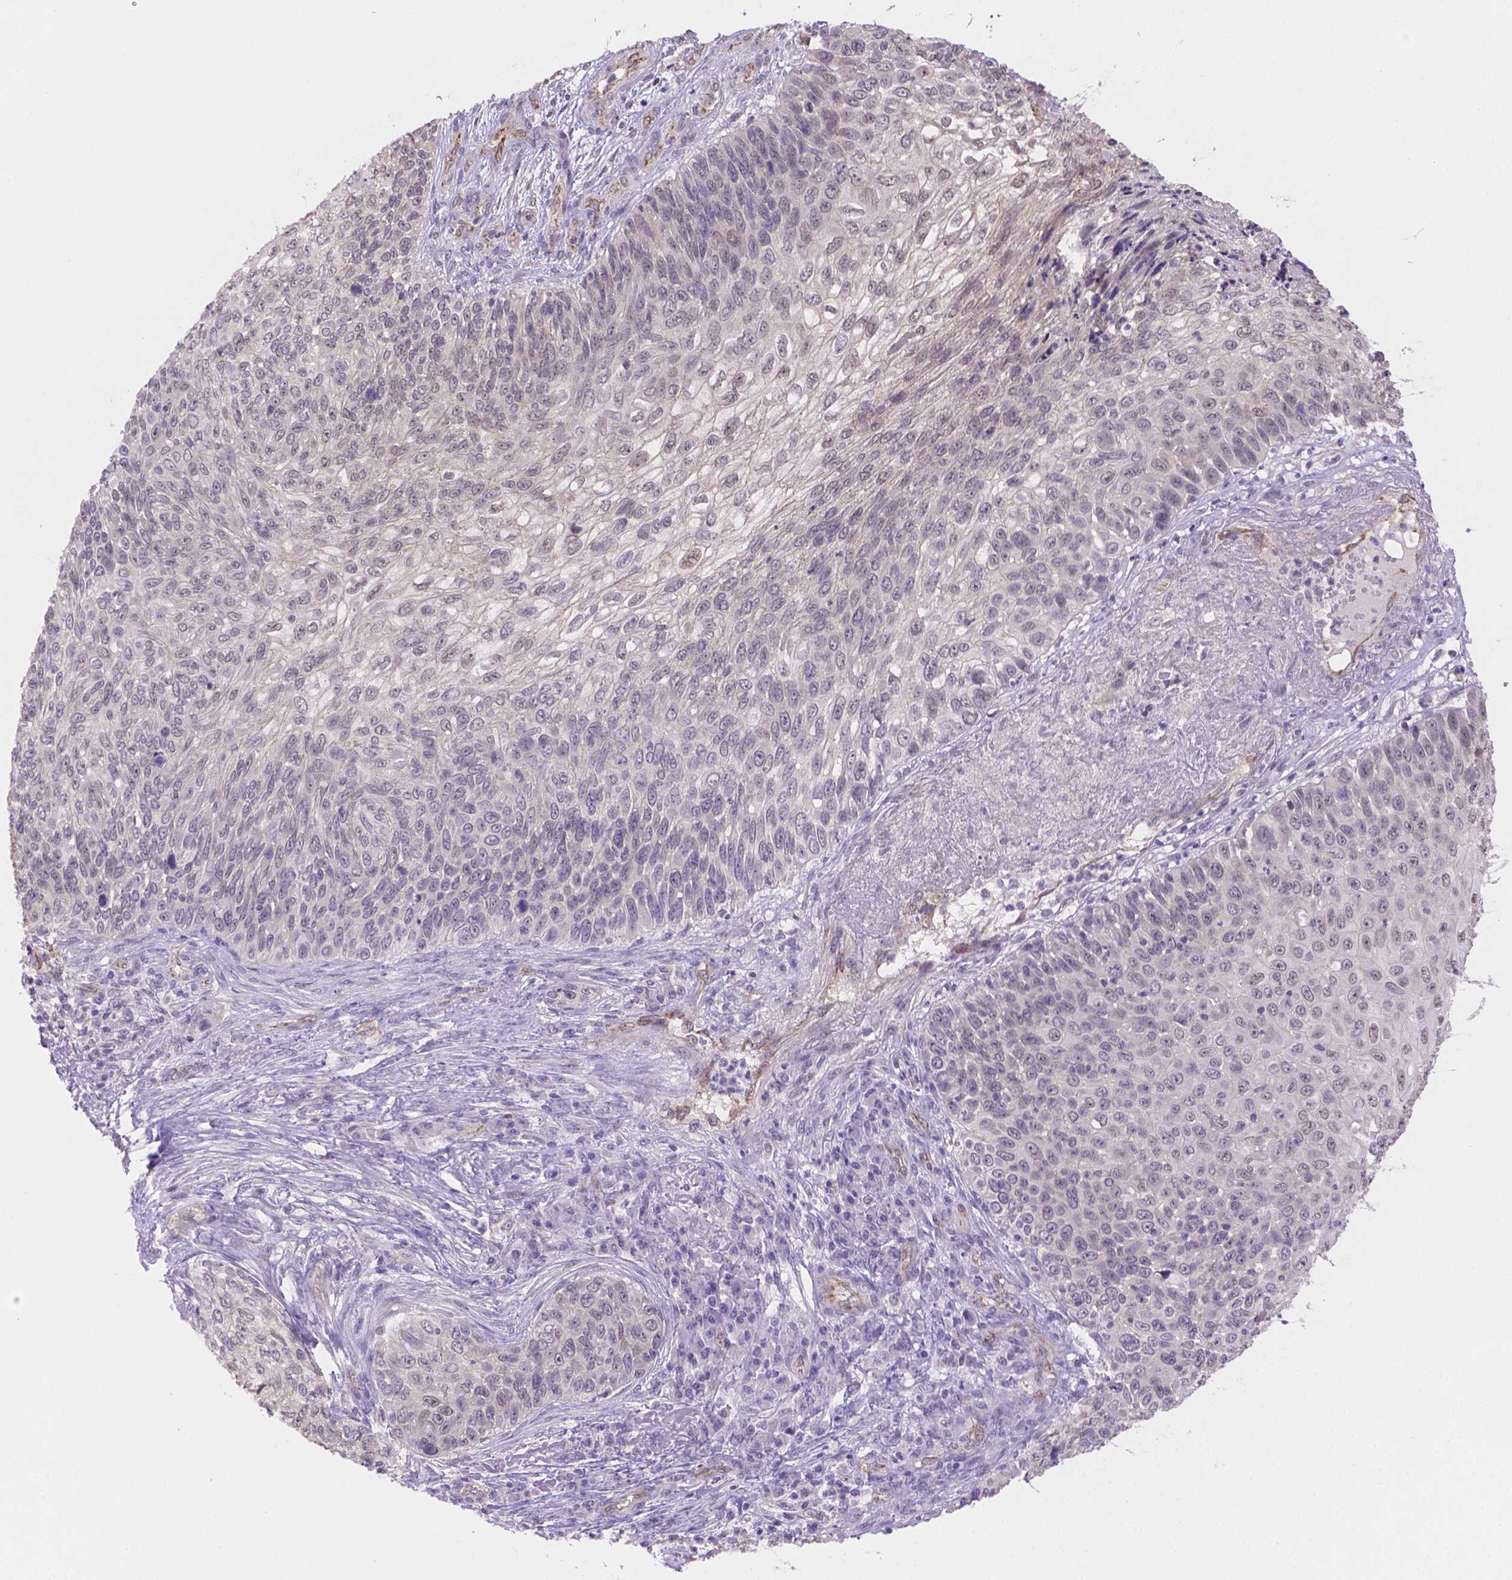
{"staining": {"intensity": "negative", "quantity": "none", "location": "none"}, "tissue": "skin cancer", "cell_type": "Tumor cells", "image_type": "cancer", "snomed": [{"axis": "morphology", "description": "Squamous cell carcinoma, NOS"}, {"axis": "topography", "description": "Skin"}], "caption": "Immunohistochemistry histopathology image of human skin squamous cell carcinoma stained for a protein (brown), which reveals no expression in tumor cells.", "gene": "NXPE2", "patient": {"sex": "male", "age": 92}}